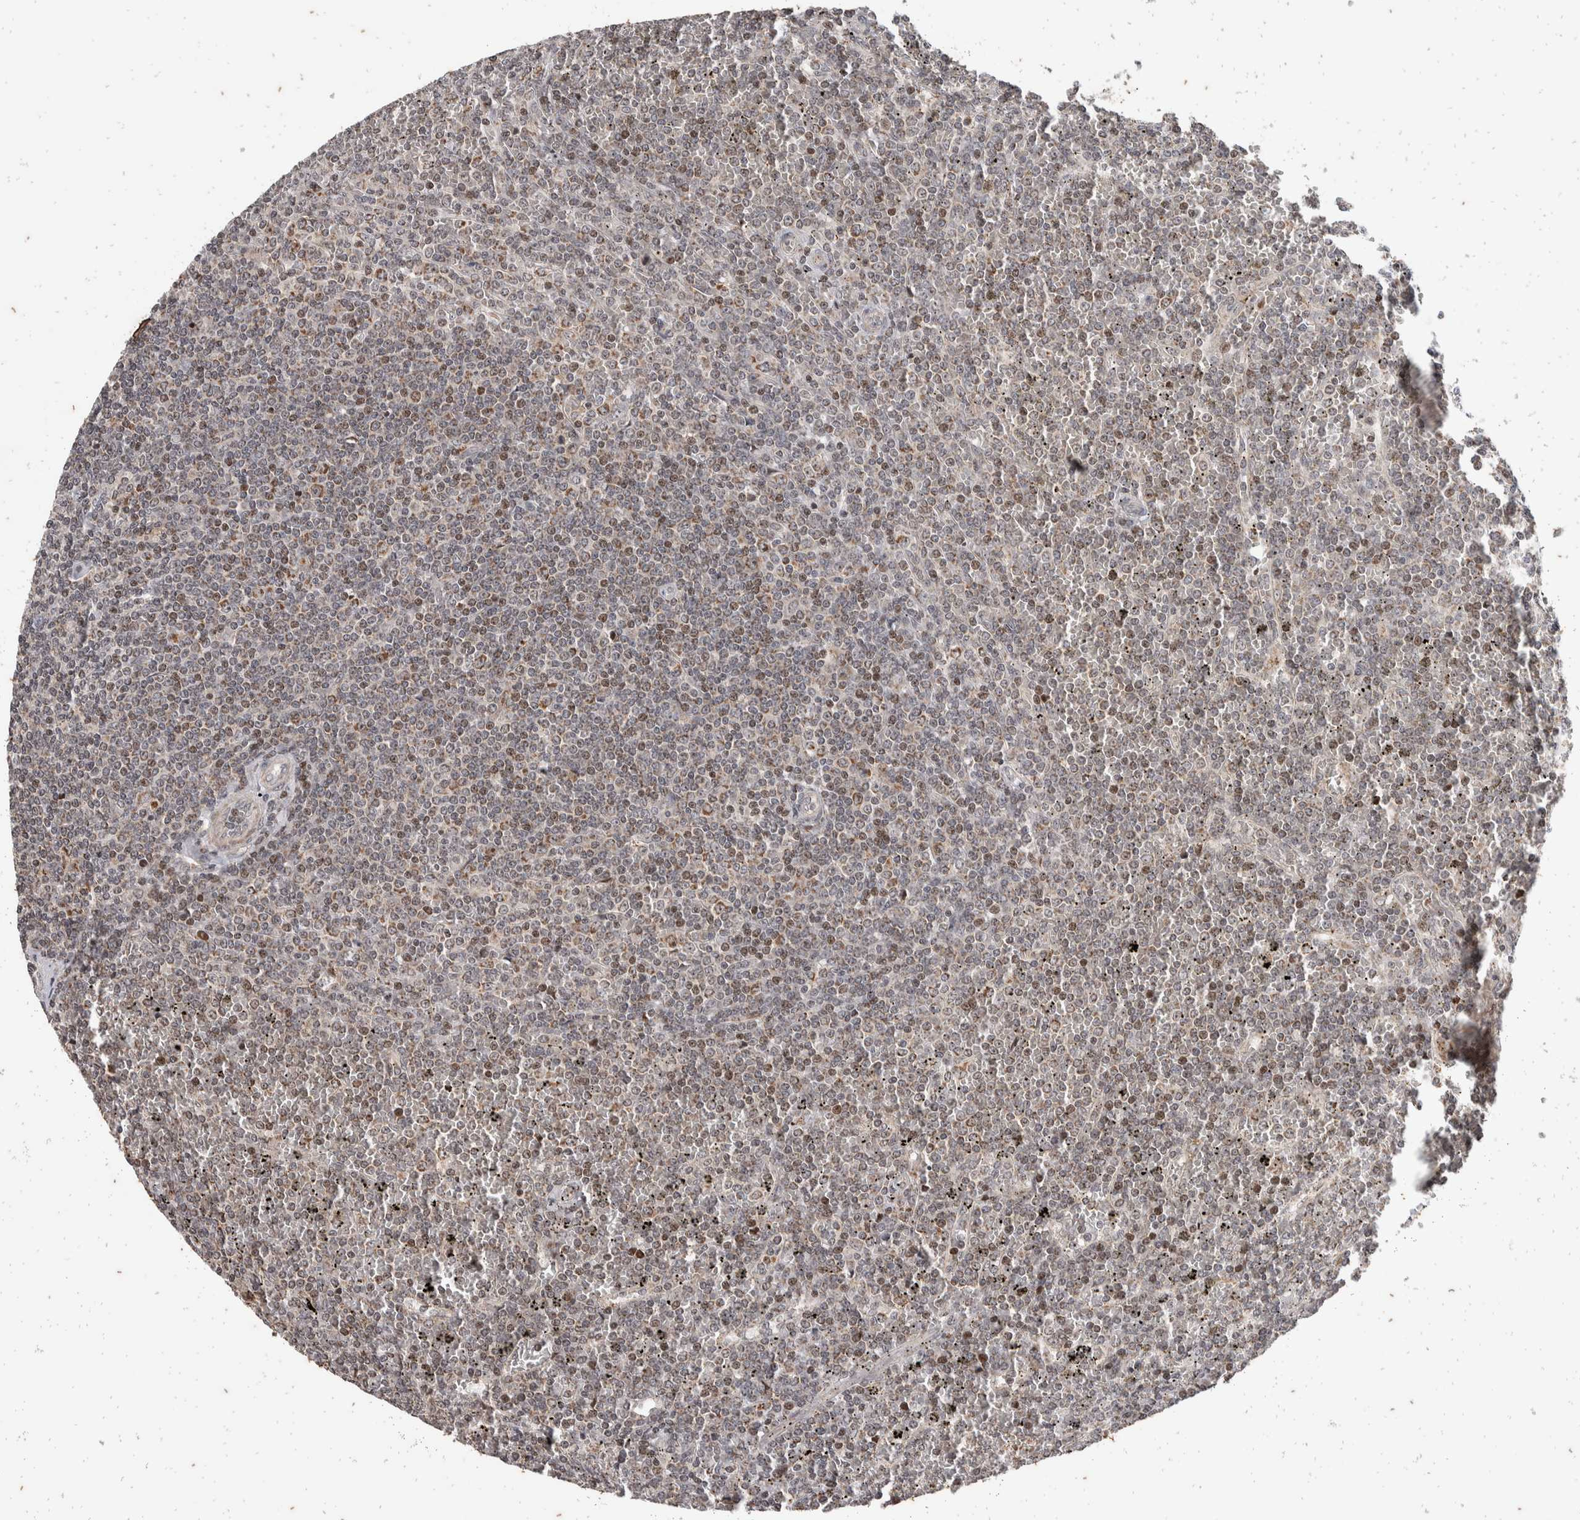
{"staining": {"intensity": "weak", "quantity": "25%-75%", "location": "nuclear"}, "tissue": "lymphoma", "cell_type": "Tumor cells", "image_type": "cancer", "snomed": [{"axis": "morphology", "description": "Malignant lymphoma, non-Hodgkin's type, Low grade"}, {"axis": "topography", "description": "Spleen"}], "caption": "Immunohistochemistry (DAB) staining of lymphoma shows weak nuclear protein positivity in approximately 25%-75% of tumor cells.", "gene": "ATXN7L1", "patient": {"sex": "female", "age": 19}}